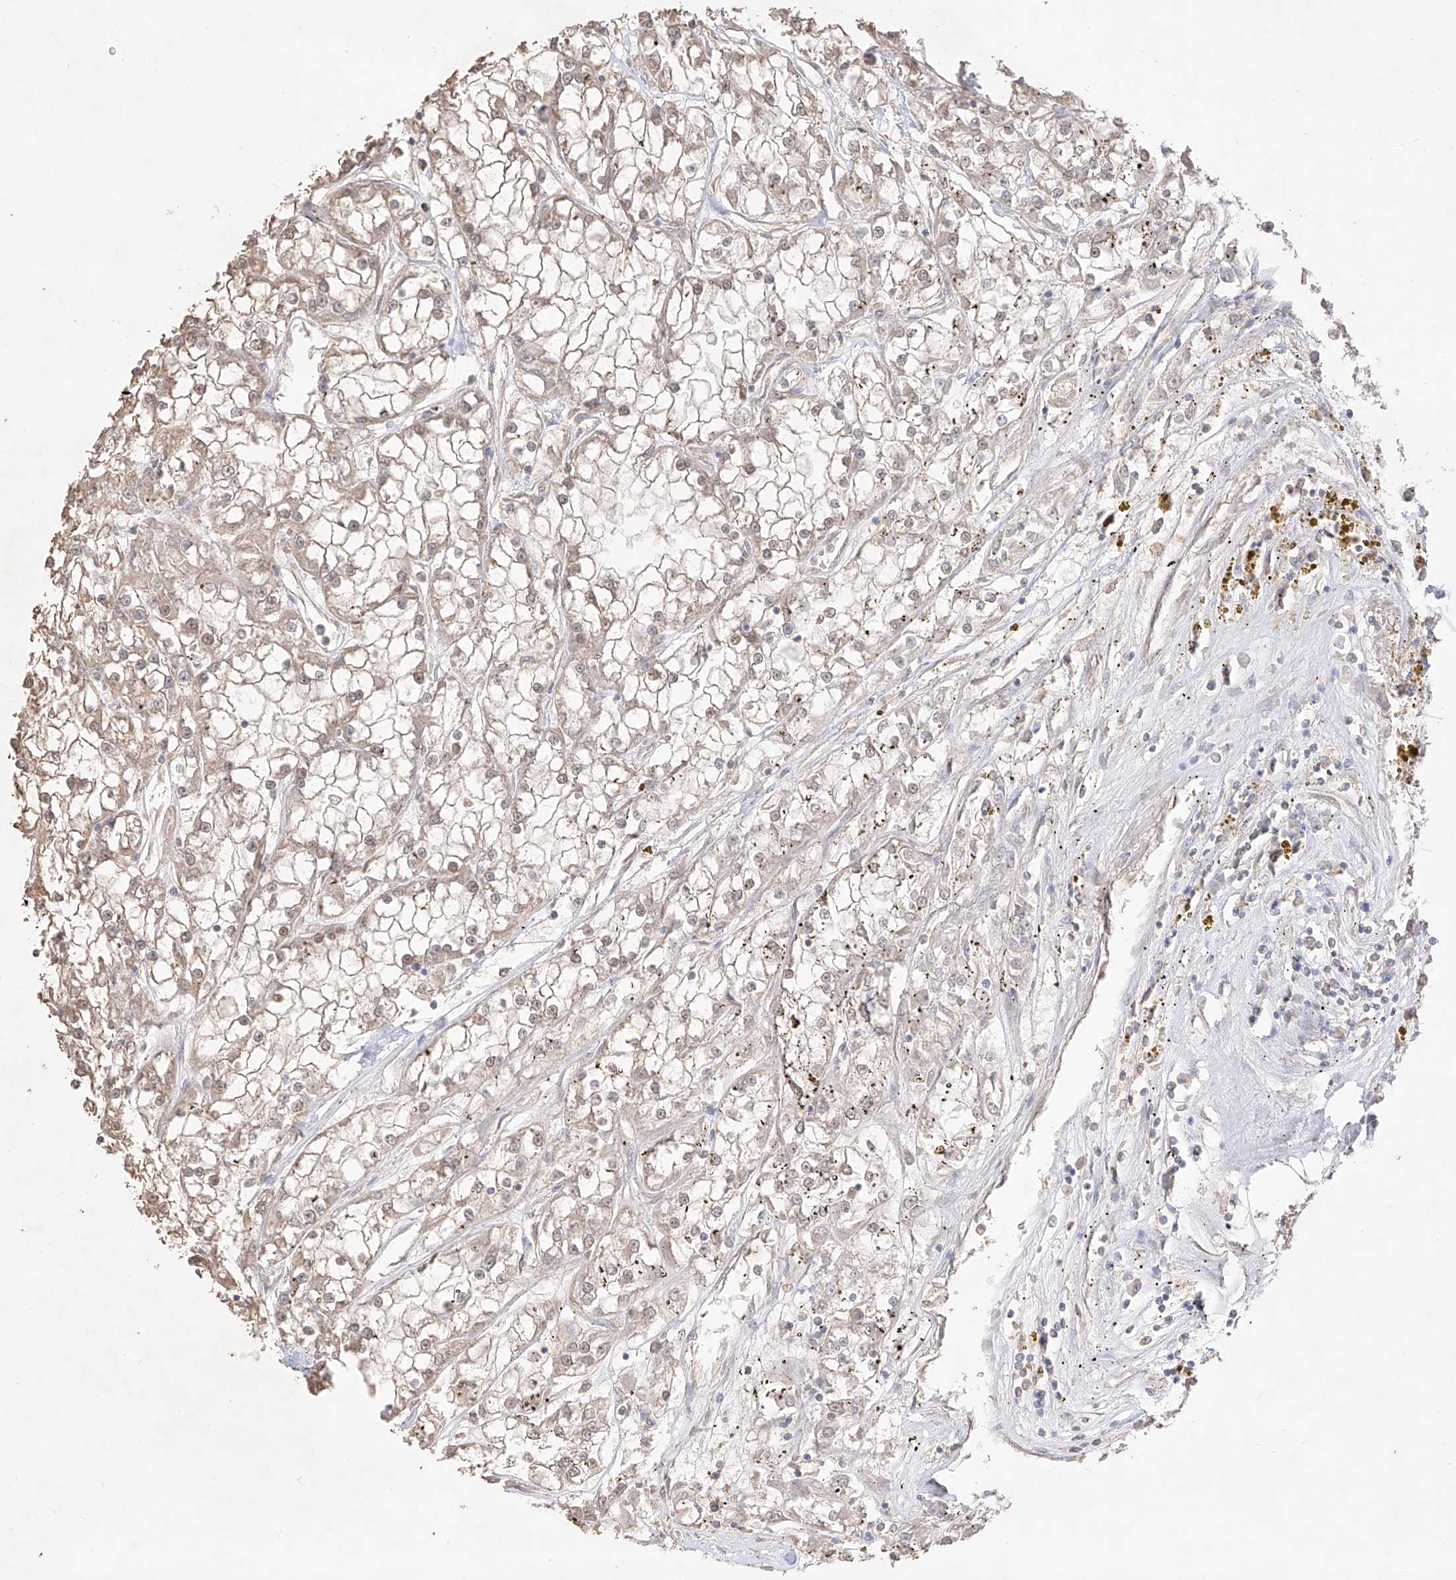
{"staining": {"intensity": "weak", "quantity": ">75%", "location": "cytoplasmic/membranous,nuclear"}, "tissue": "renal cancer", "cell_type": "Tumor cells", "image_type": "cancer", "snomed": [{"axis": "morphology", "description": "Adenocarcinoma, NOS"}, {"axis": "topography", "description": "Kidney"}], "caption": "Immunohistochemical staining of adenocarcinoma (renal) reveals weak cytoplasmic/membranous and nuclear protein staining in about >75% of tumor cells. Using DAB (brown) and hematoxylin (blue) stains, captured at high magnification using brightfield microscopy.", "gene": "APIP", "patient": {"sex": "female", "age": 52}}